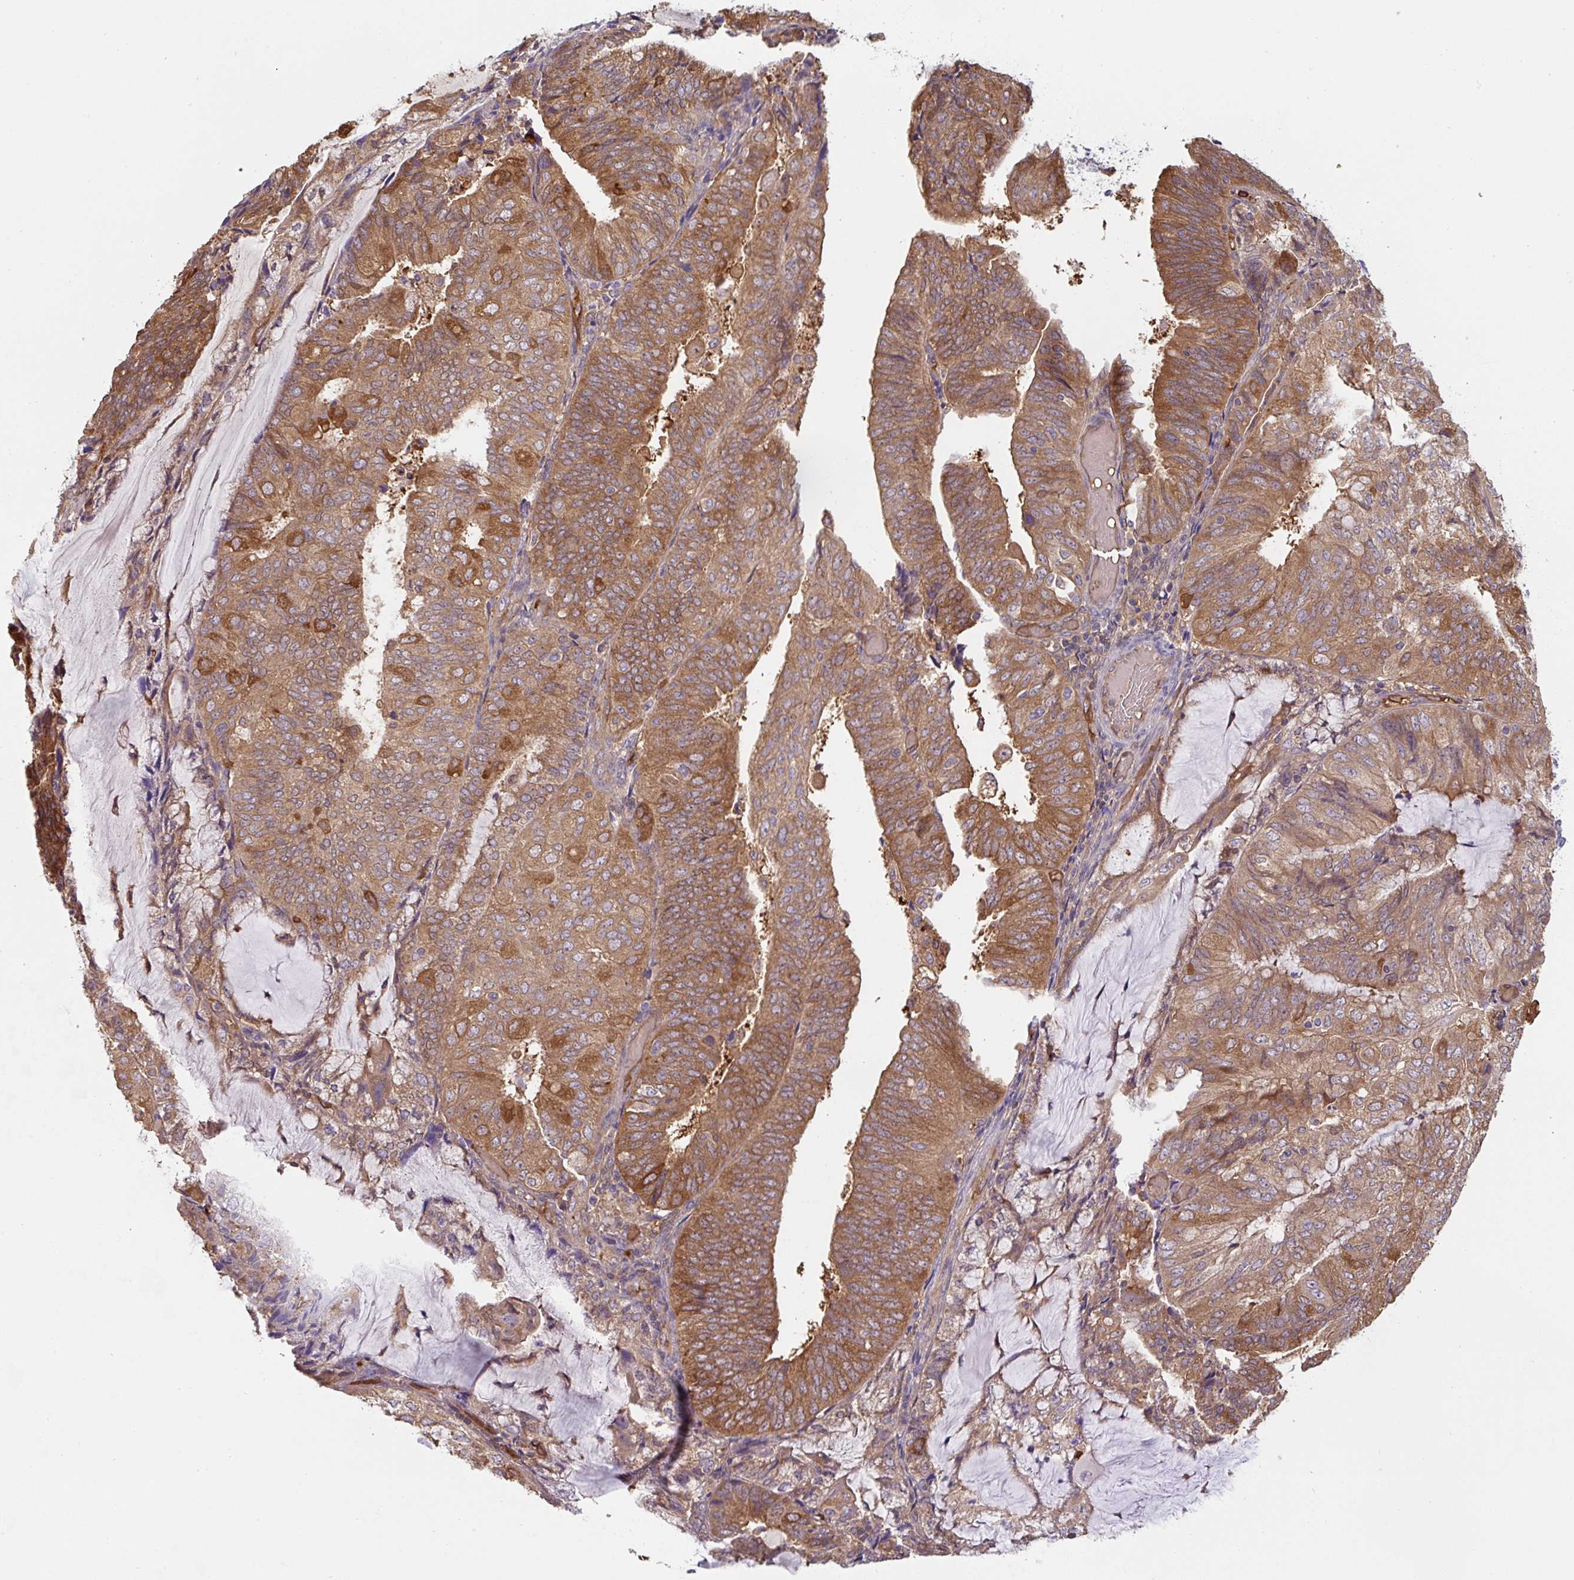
{"staining": {"intensity": "moderate", "quantity": ">75%", "location": "cytoplasmic/membranous"}, "tissue": "endometrial cancer", "cell_type": "Tumor cells", "image_type": "cancer", "snomed": [{"axis": "morphology", "description": "Adenocarcinoma, NOS"}, {"axis": "topography", "description": "Endometrium"}], "caption": "A high-resolution micrograph shows IHC staining of endometrial adenocarcinoma, which demonstrates moderate cytoplasmic/membranous expression in about >75% of tumor cells.", "gene": "ST13", "patient": {"sex": "female", "age": 81}}